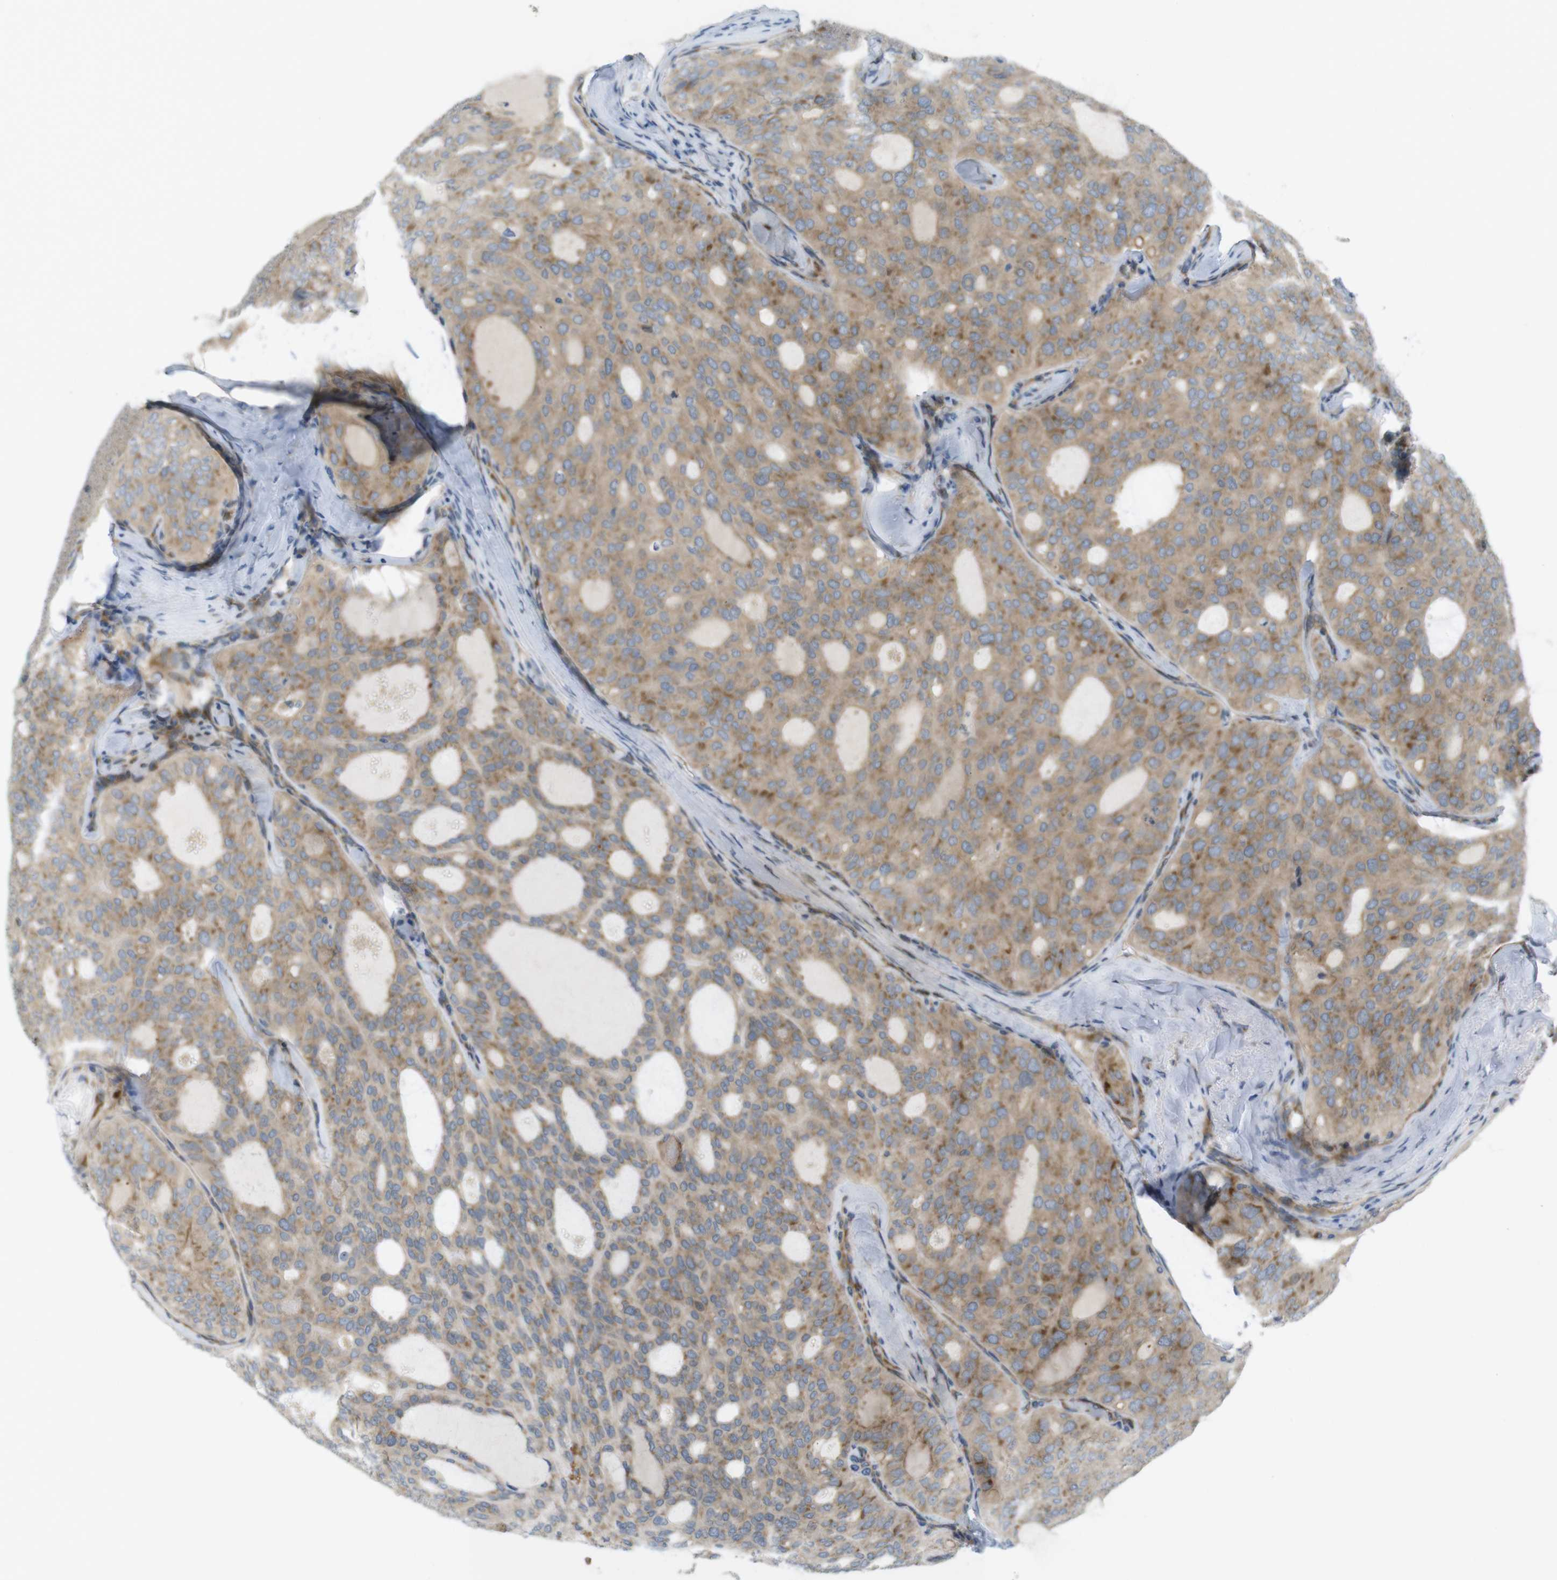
{"staining": {"intensity": "moderate", "quantity": ">75%", "location": "cytoplasmic/membranous"}, "tissue": "thyroid cancer", "cell_type": "Tumor cells", "image_type": "cancer", "snomed": [{"axis": "morphology", "description": "Follicular adenoma carcinoma, NOS"}, {"axis": "topography", "description": "Thyroid gland"}], "caption": "IHC image of human thyroid cancer stained for a protein (brown), which demonstrates medium levels of moderate cytoplasmic/membranous staining in about >75% of tumor cells.", "gene": "GJC3", "patient": {"sex": "male", "age": 75}}